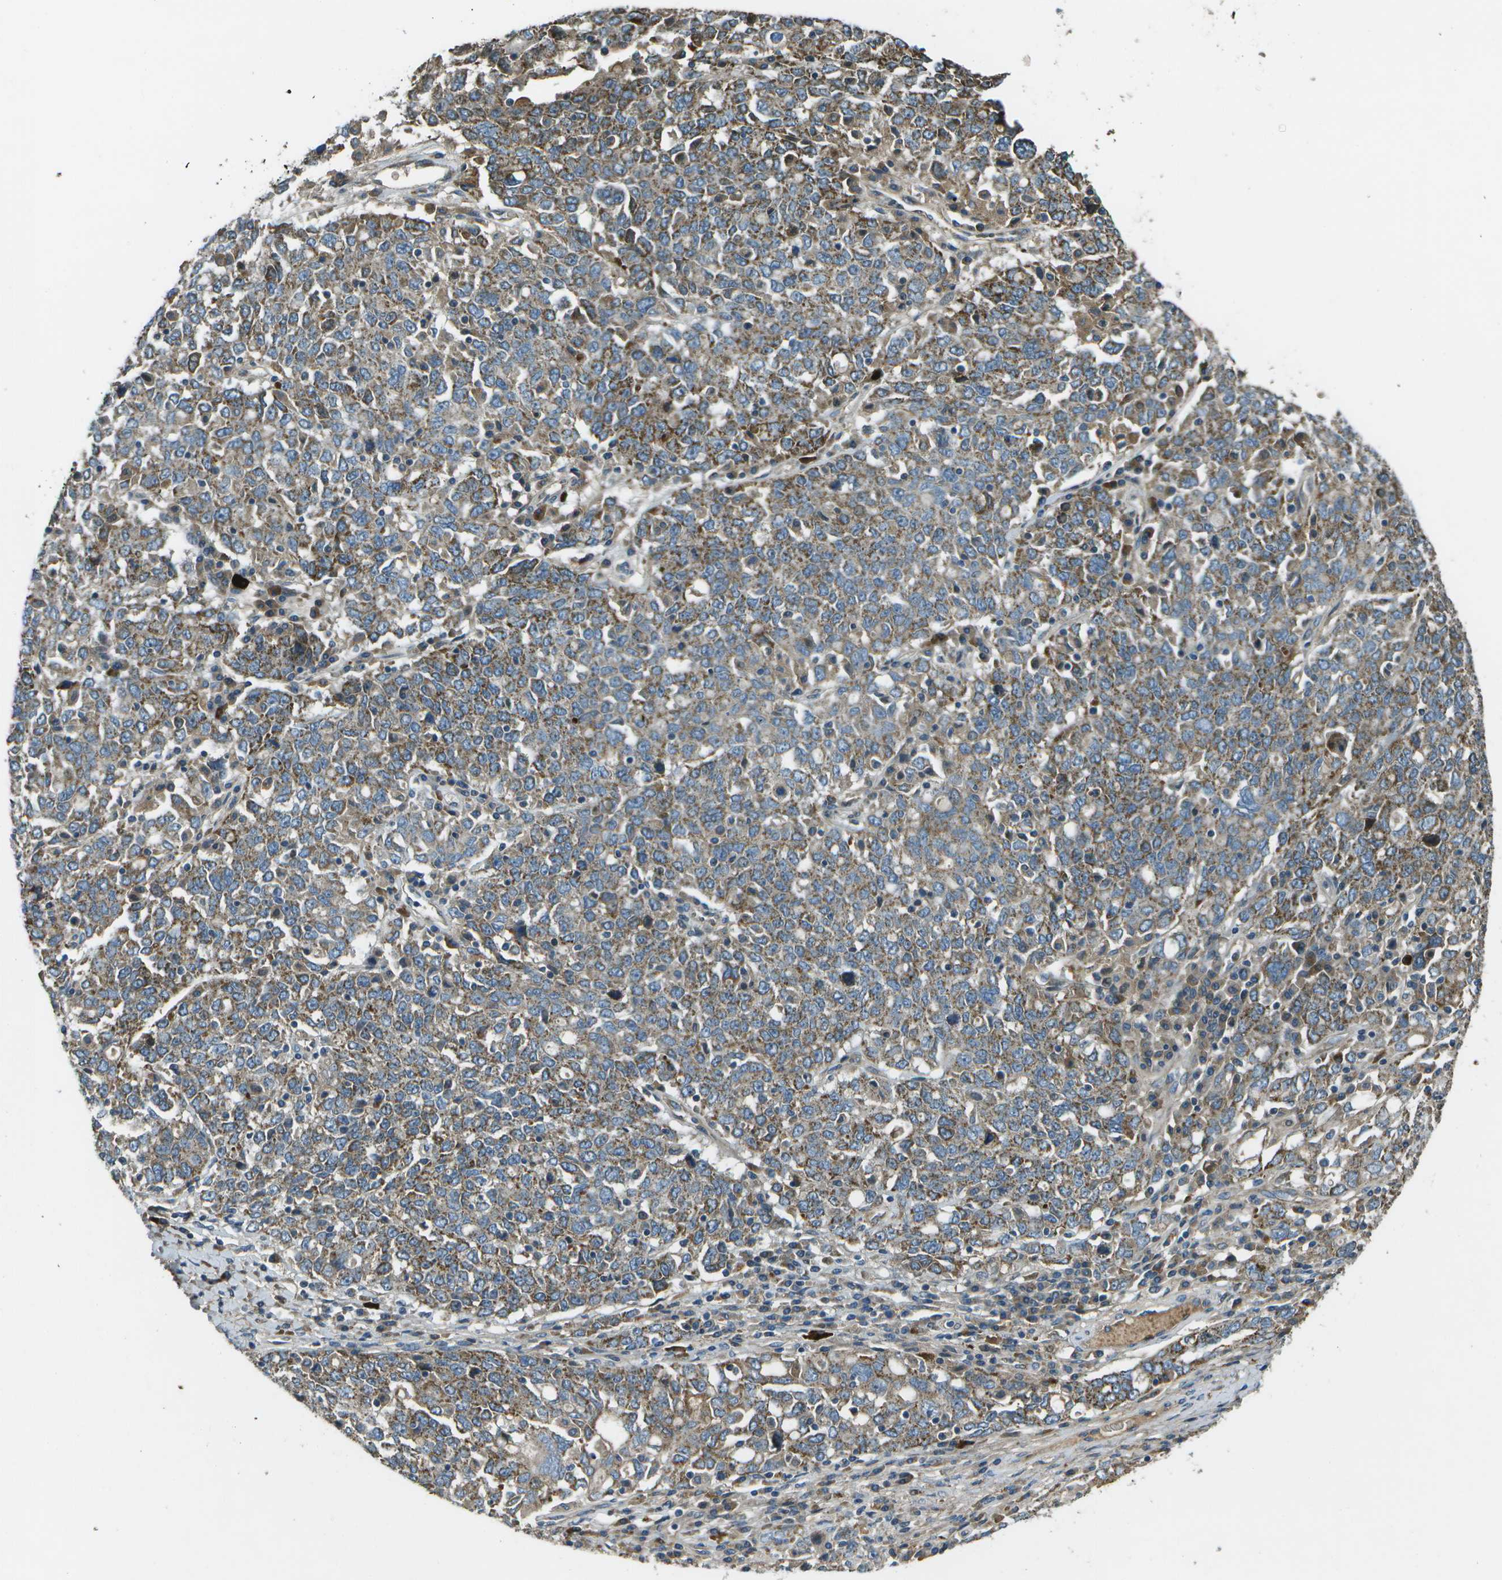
{"staining": {"intensity": "moderate", "quantity": ">75%", "location": "cytoplasmic/membranous"}, "tissue": "ovarian cancer", "cell_type": "Tumor cells", "image_type": "cancer", "snomed": [{"axis": "morphology", "description": "Carcinoma, endometroid"}, {"axis": "topography", "description": "Ovary"}], "caption": "Immunohistochemical staining of human endometroid carcinoma (ovarian) demonstrates moderate cytoplasmic/membranous protein expression in approximately >75% of tumor cells.", "gene": "PXYLP1", "patient": {"sex": "female", "age": 62}}